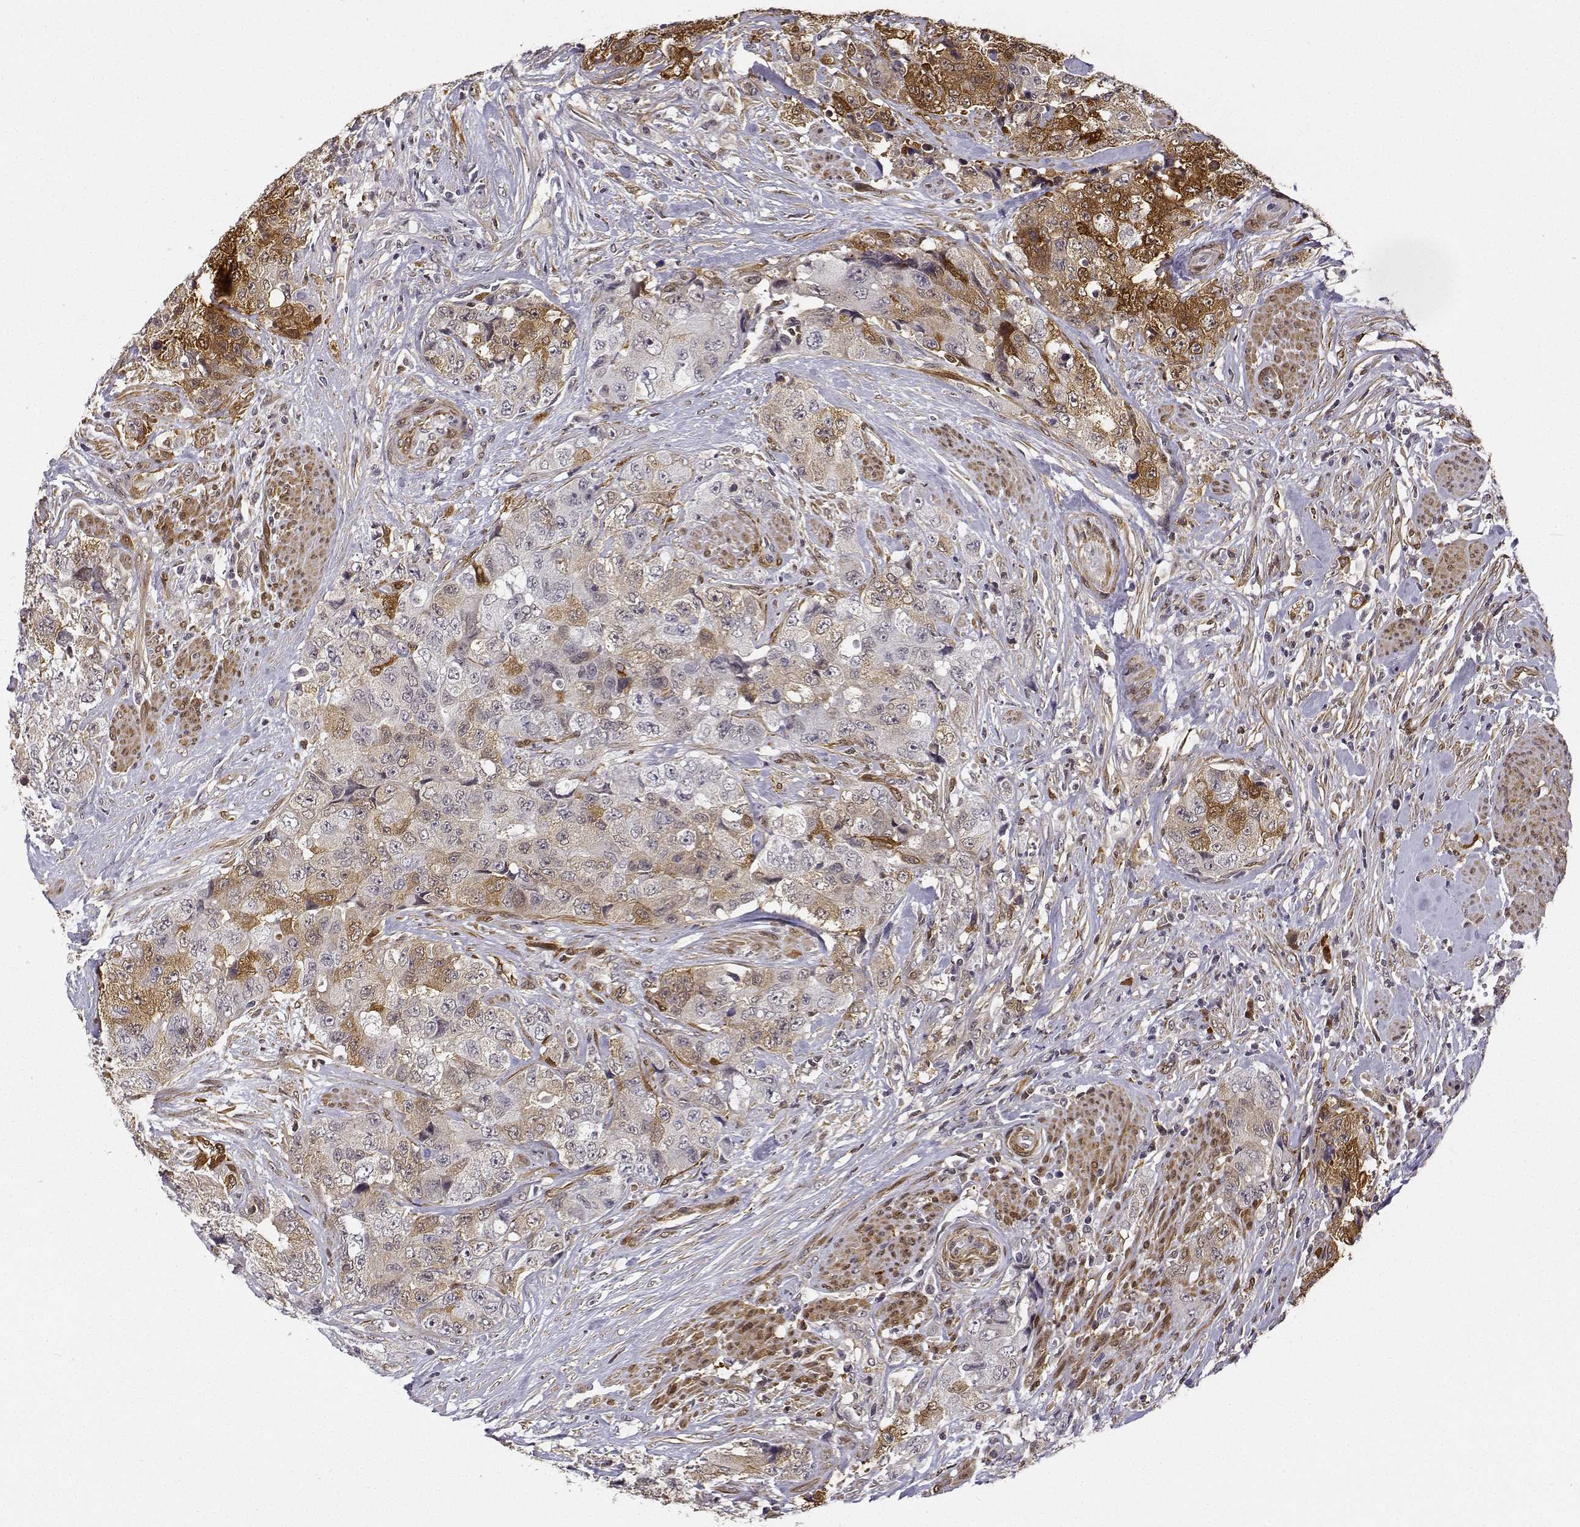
{"staining": {"intensity": "moderate", "quantity": "25%-75%", "location": "cytoplasmic/membranous"}, "tissue": "urothelial cancer", "cell_type": "Tumor cells", "image_type": "cancer", "snomed": [{"axis": "morphology", "description": "Urothelial carcinoma, High grade"}, {"axis": "topography", "description": "Urinary bladder"}], "caption": "Urothelial cancer tissue displays moderate cytoplasmic/membranous staining in about 25%-75% of tumor cells (Brightfield microscopy of DAB IHC at high magnification).", "gene": "PHGDH", "patient": {"sex": "female", "age": 78}}